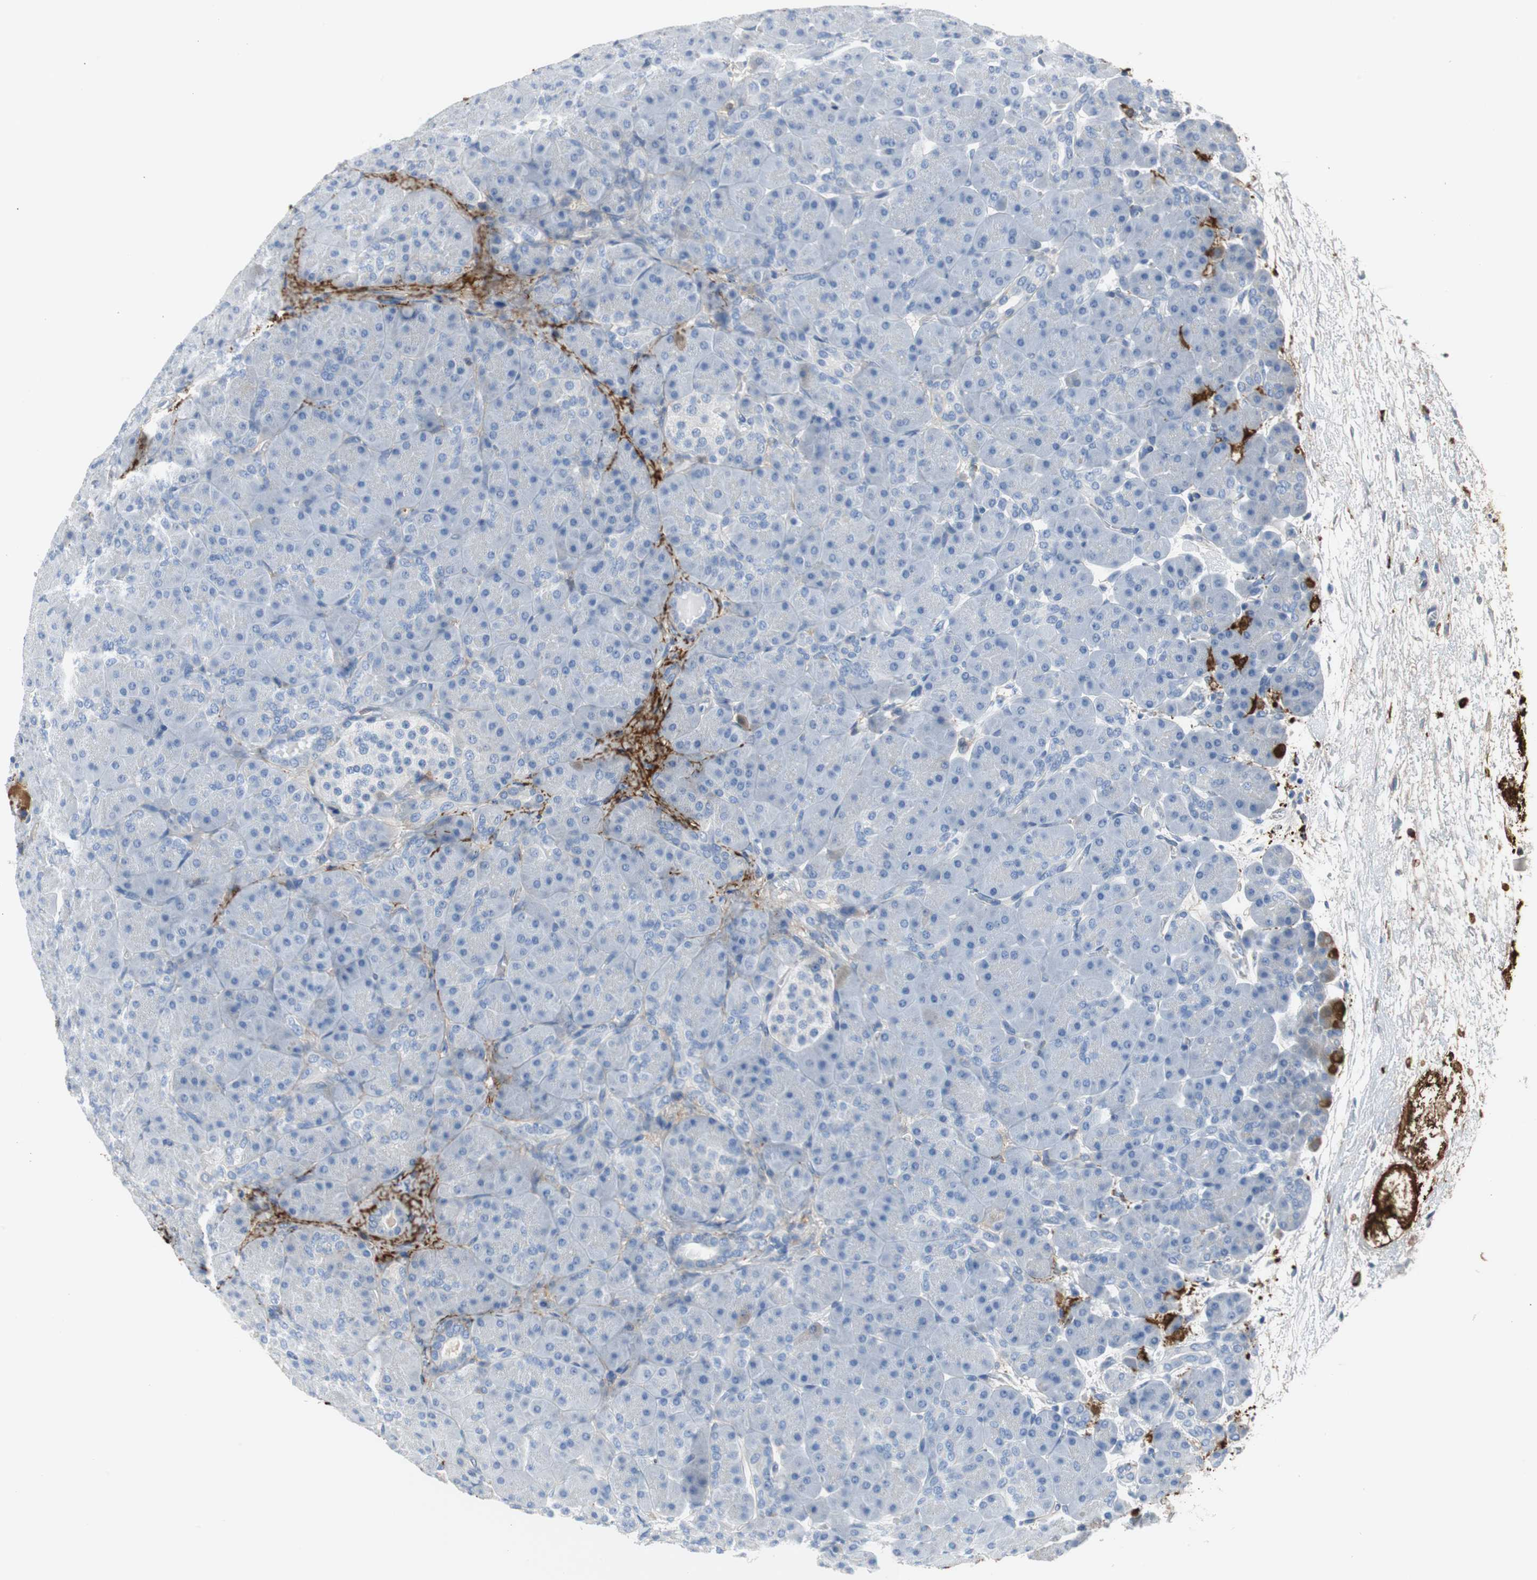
{"staining": {"intensity": "negative", "quantity": "none", "location": "none"}, "tissue": "pancreas", "cell_type": "Exocrine glandular cells", "image_type": "normal", "snomed": [{"axis": "morphology", "description": "Normal tissue, NOS"}, {"axis": "topography", "description": "Pancreas"}], "caption": "Immunohistochemical staining of benign human pancreas demonstrates no significant positivity in exocrine glandular cells. (Immunohistochemistry, brightfield microscopy, high magnification).", "gene": "APCS", "patient": {"sex": "male", "age": 66}}